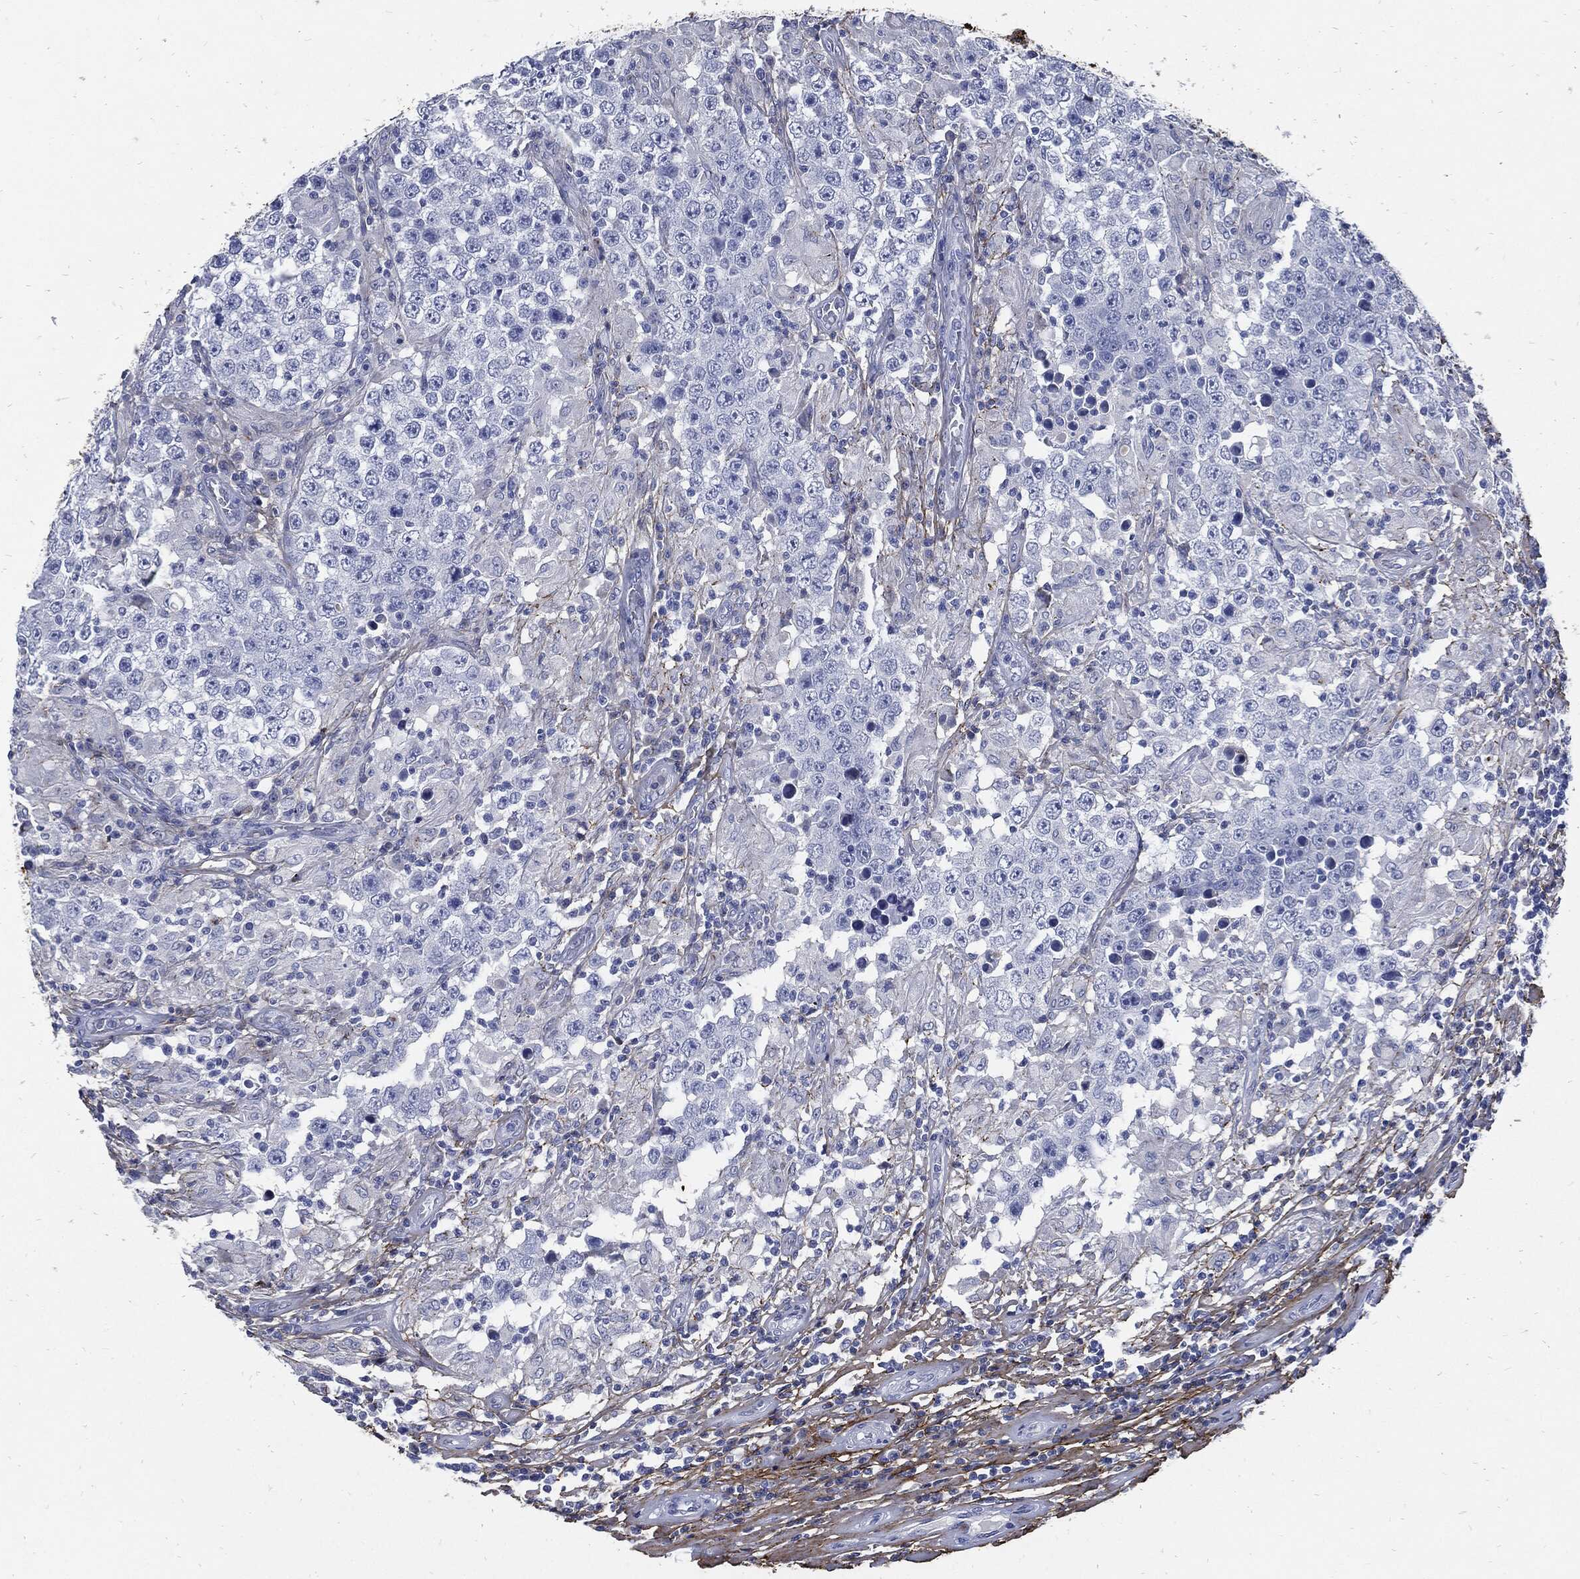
{"staining": {"intensity": "negative", "quantity": "none", "location": "none"}, "tissue": "testis cancer", "cell_type": "Tumor cells", "image_type": "cancer", "snomed": [{"axis": "morphology", "description": "Seminoma, NOS"}, {"axis": "morphology", "description": "Carcinoma, Embryonal, NOS"}, {"axis": "topography", "description": "Testis"}], "caption": "Testis cancer (seminoma) was stained to show a protein in brown. There is no significant staining in tumor cells. (Stains: DAB (3,3'-diaminobenzidine) immunohistochemistry with hematoxylin counter stain, Microscopy: brightfield microscopy at high magnification).", "gene": "FBN1", "patient": {"sex": "male", "age": 41}}